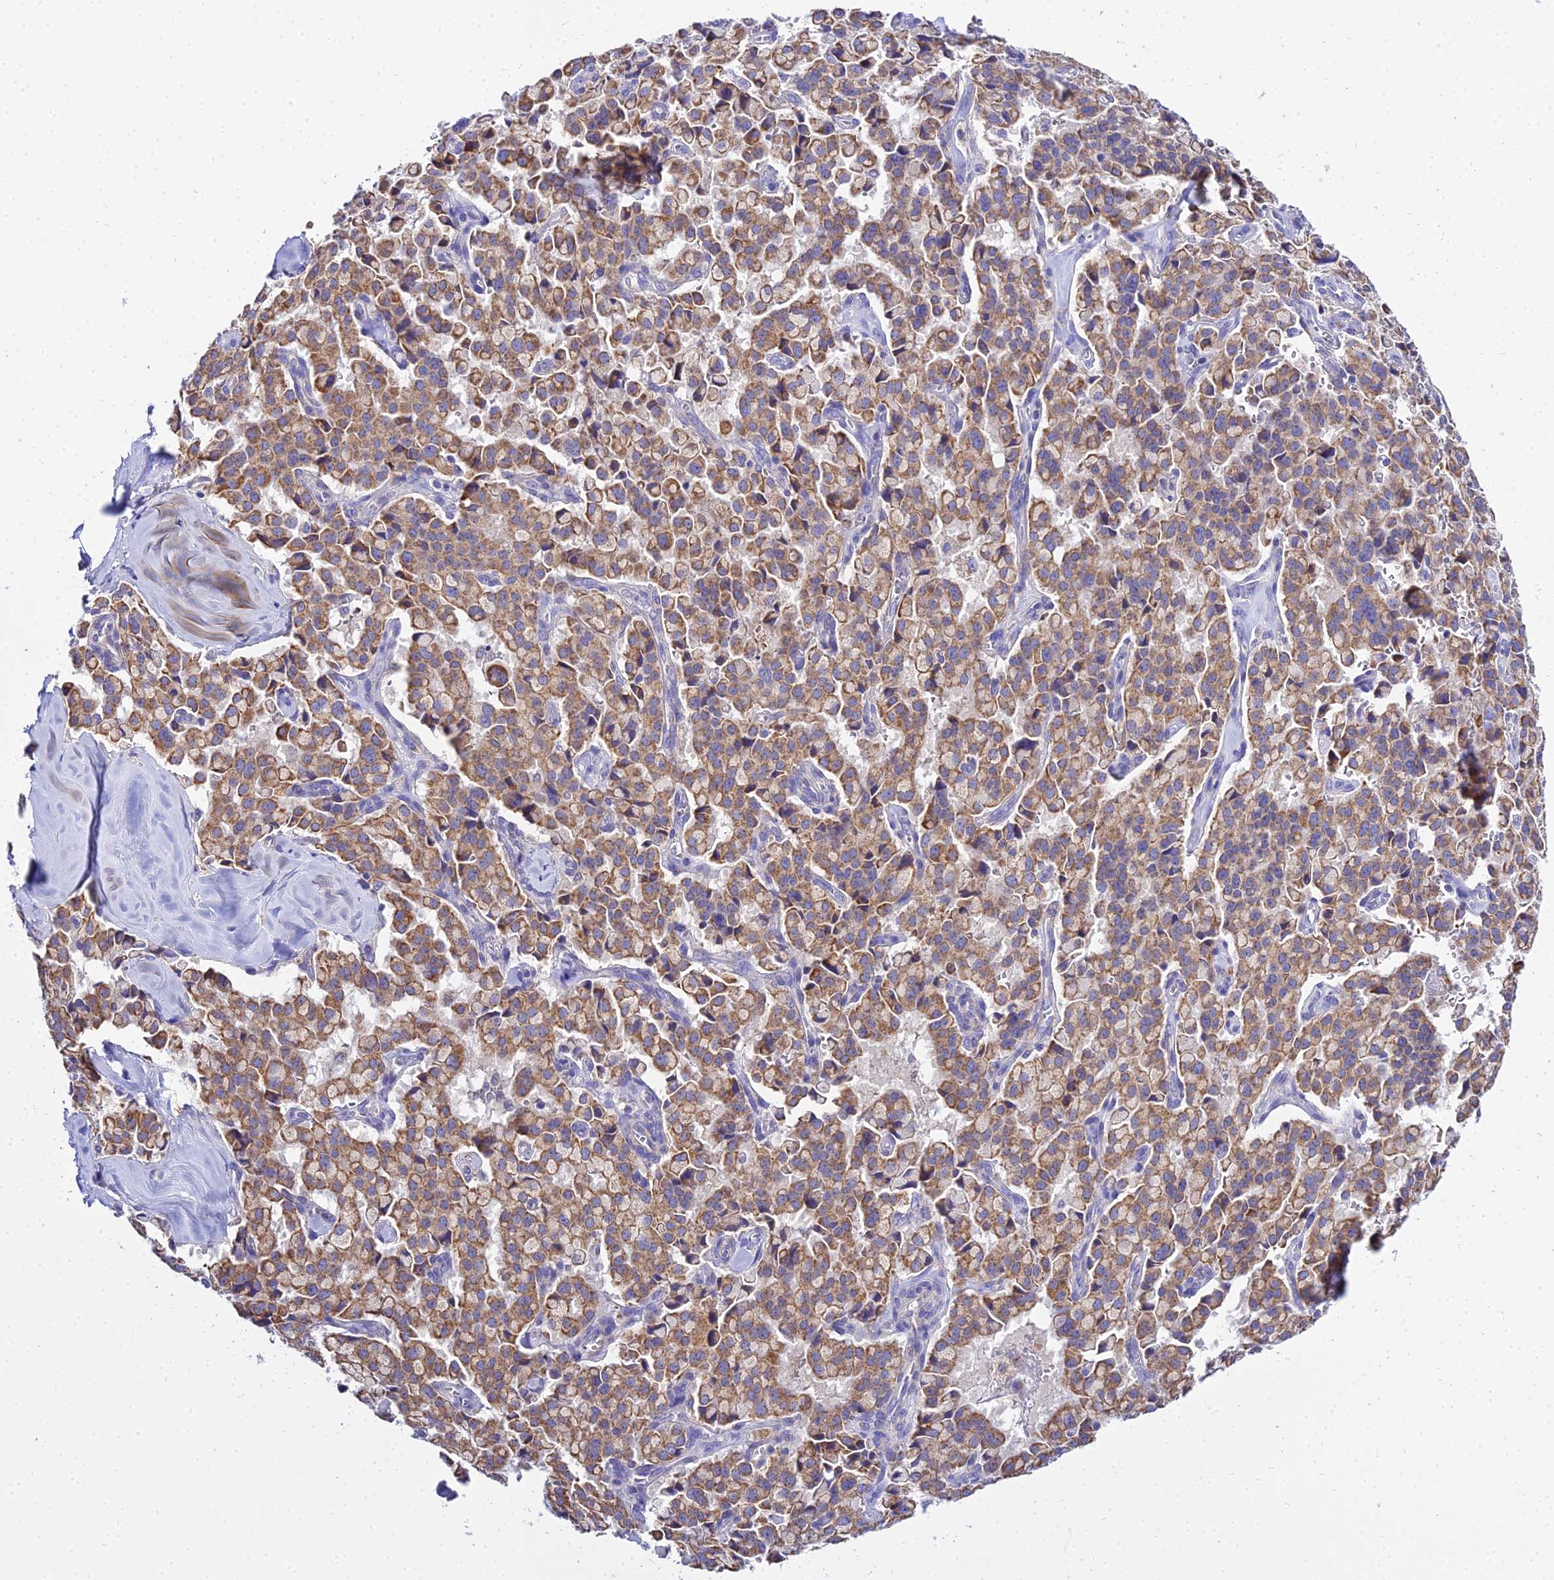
{"staining": {"intensity": "moderate", "quantity": ">75%", "location": "cytoplasmic/membranous"}, "tissue": "pancreatic cancer", "cell_type": "Tumor cells", "image_type": "cancer", "snomed": [{"axis": "morphology", "description": "Adenocarcinoma, NOS"}, {"axis": "topography", "description": "Pancreas"}], "caption": "A histopathology image of human adenocarcinoma (pancreatic) stained for a protein shows moderate cytoplasmic/membranous brown staining in tumor cells.", "gene": "TYW5", "patient": {"sex": "male", "age": 65}}